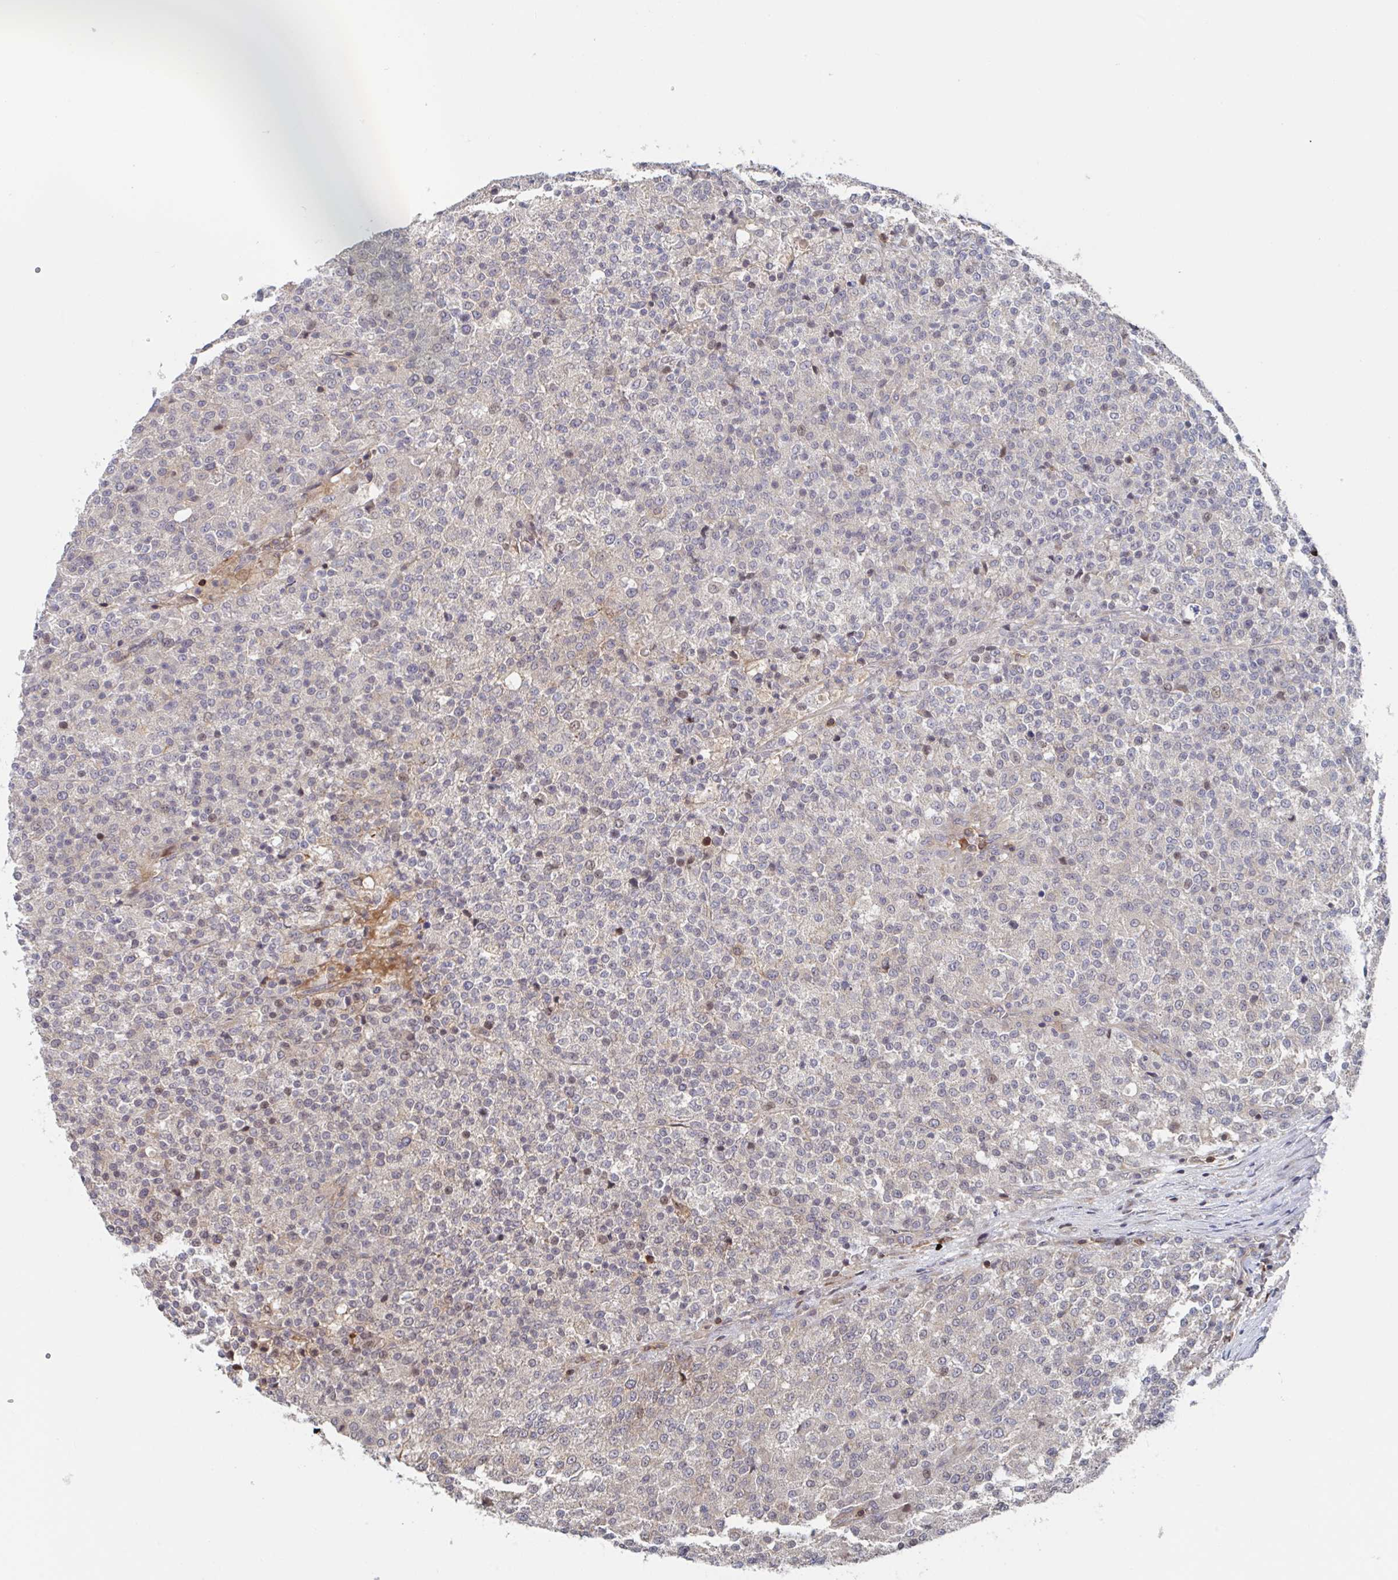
{"staining": {"intensity": "moderate", "quantity": "<25%", "location": "nuclear"}, "tissue": "testis cancer", "cell_type": "Tumor cells", "image_type": "cancer", "snomed": [{"axis": "morphology", "description": "Seminoma, NOS"}, {"axis": "topography", "description": "Testis"}], "caption": "Moderate nuclear protein expression is identified in approximately <25% of tumor cells in testis cancer.", "gene": "DHRS12", "patient": {"sex": "male", "age": 59}}